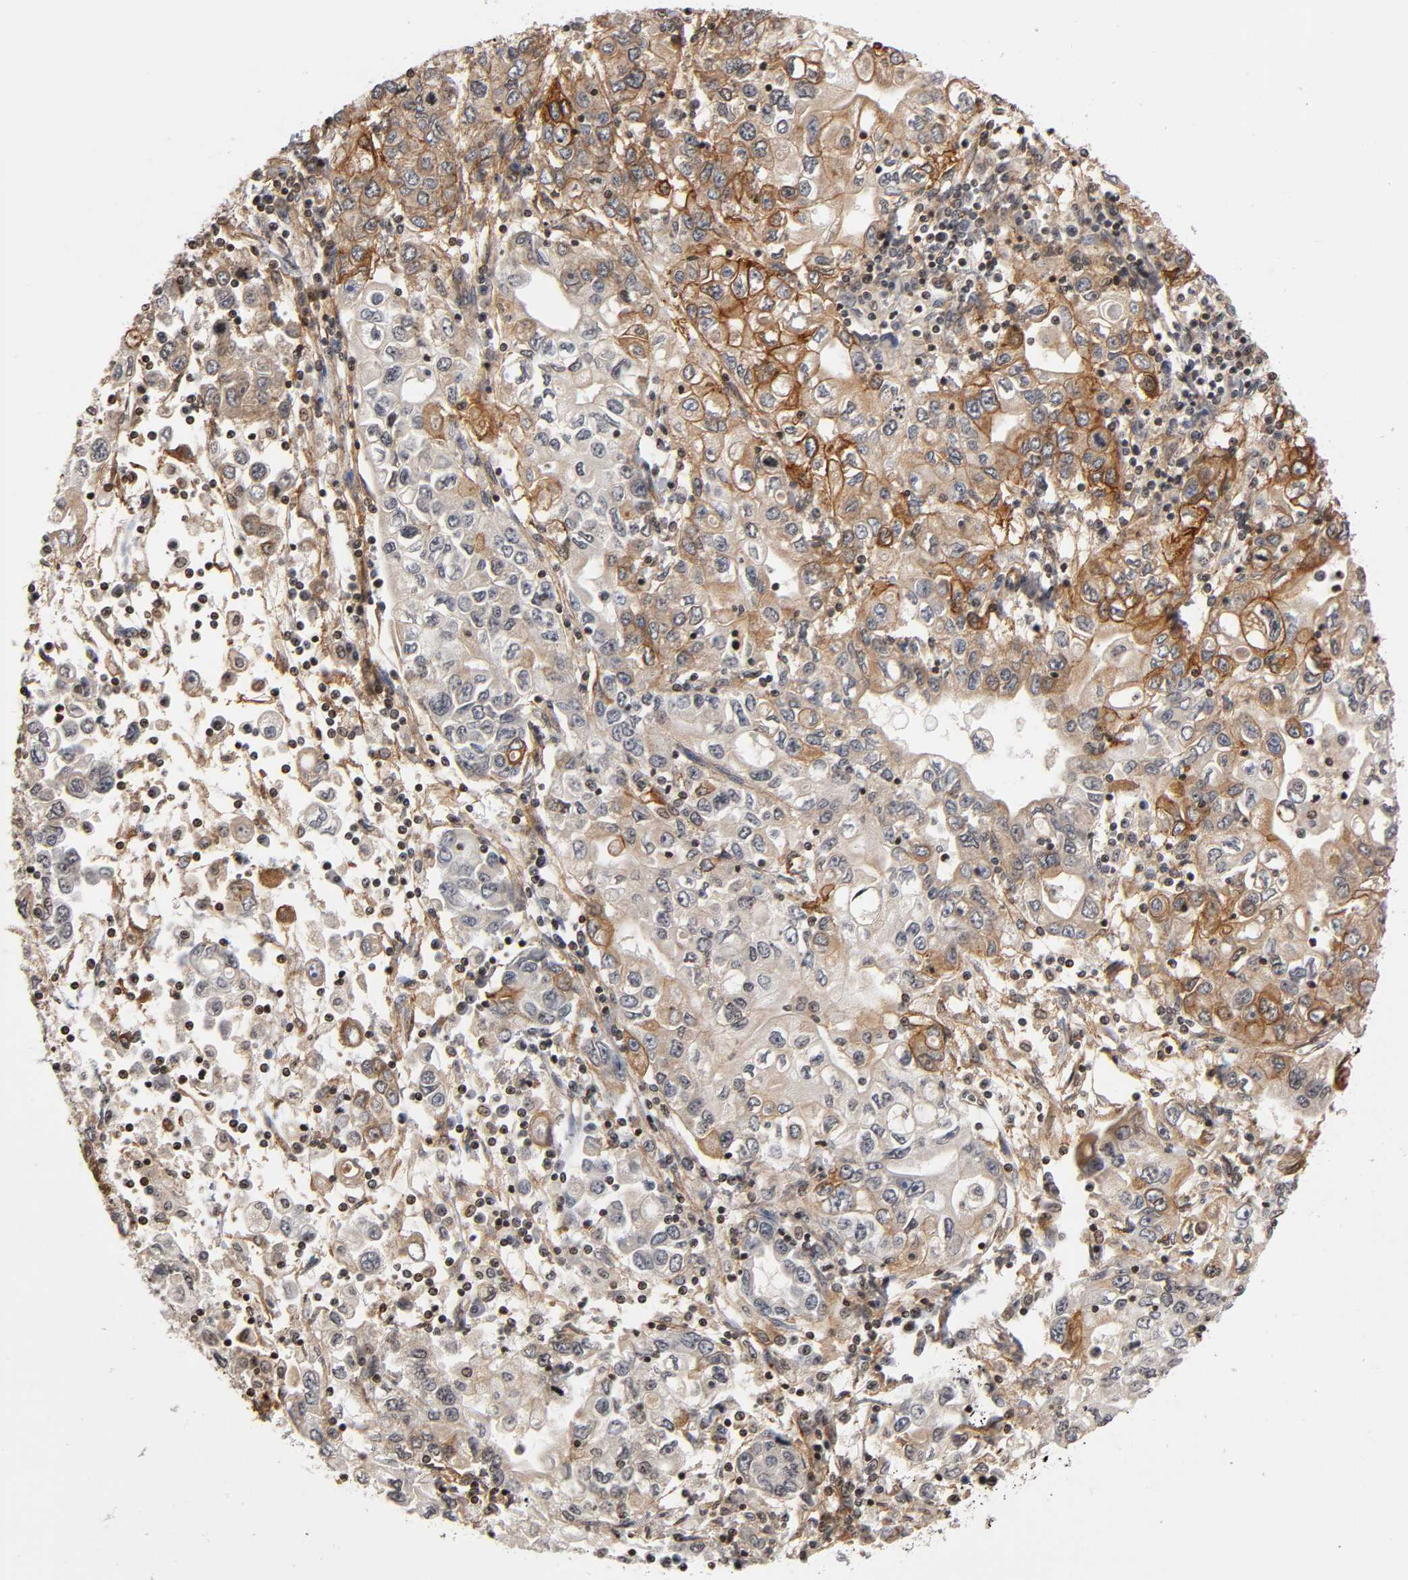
{"staining": {"intensity": "weak", "quantity": ">75%", "location": "cytoplasmic/membranous"}, "tissue": "stomach cancer", "cell_type": "Tumor cells", "image_type": "cancer", "snomed": [{"axis": "morphology", "description": "Adenocarcinoma, NOS"}, {"axis": "topography", "description": "Stomach, lower"}], "caption": "Stomach adenocarcinoma tissue exhibits weak cytoplasmic/membranous expression in about >75% of tumor cells, visualized by immunohistochemistry.", "gene": "ITGAV", "patient": {"sex": "female", "age": 72}}